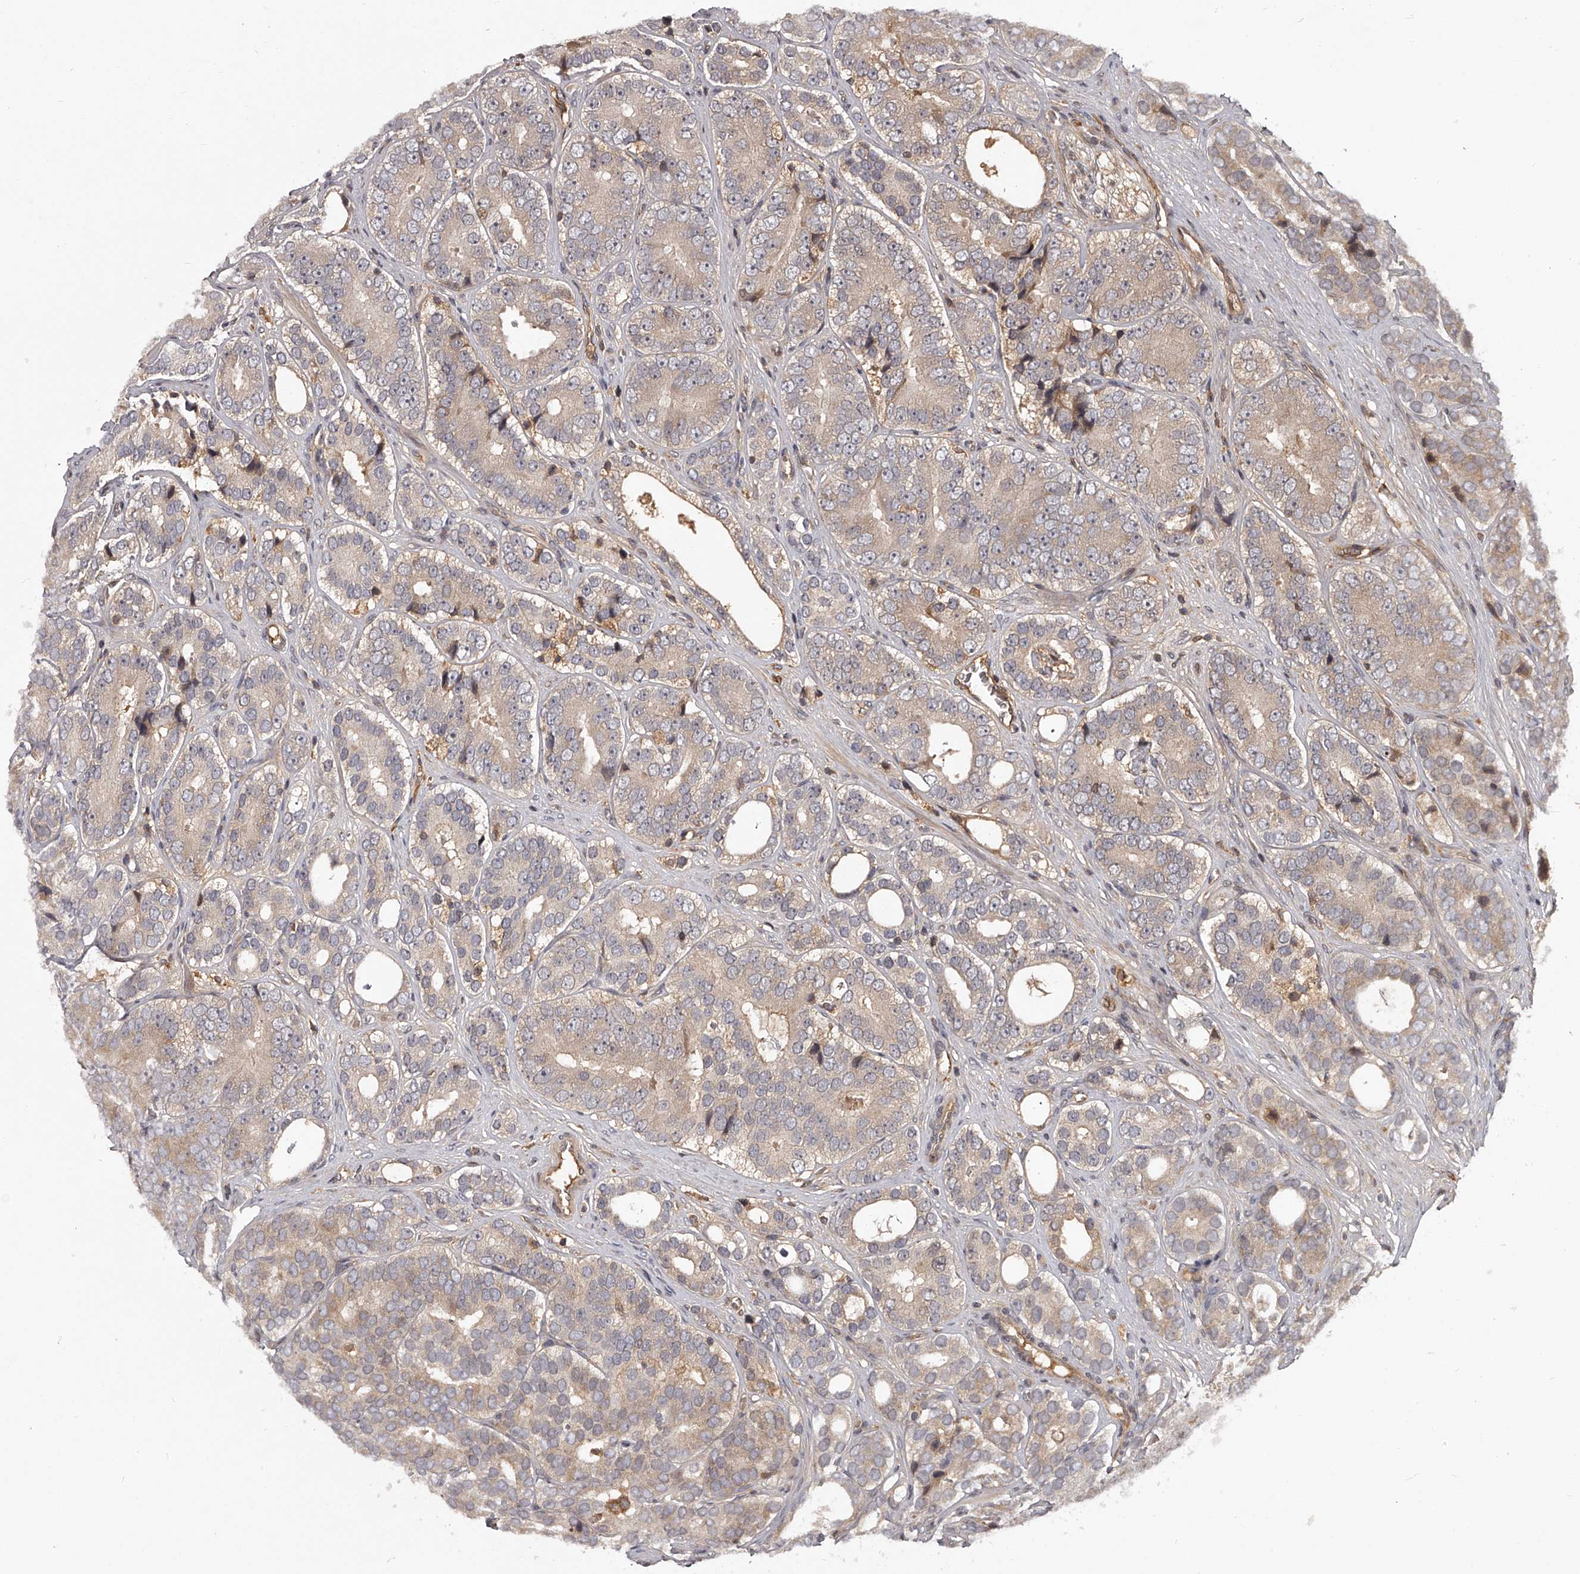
{"staining": {"intensity": "weak", "quantity": "25%-75%", "location": "cytoplasmic/membranous"}, "tissue": "prostate cancer", "cell_type": "Tumor cells", "image_type": "cancer", "snomed": [{"axis": "morphology", "description": "Adenocarcinoma, High grade"}, {"axis": "topography", "description": "Prostate"}], "caption": "A low amount of weak cytoplasmic/membranous positivity is identified in approximately 25%-75% of tumor cells in prostate adenocarcinoma (high-grade) tissue.", "gene": "CRYZL1", "patient": {"sex": "male", "age": 56}}